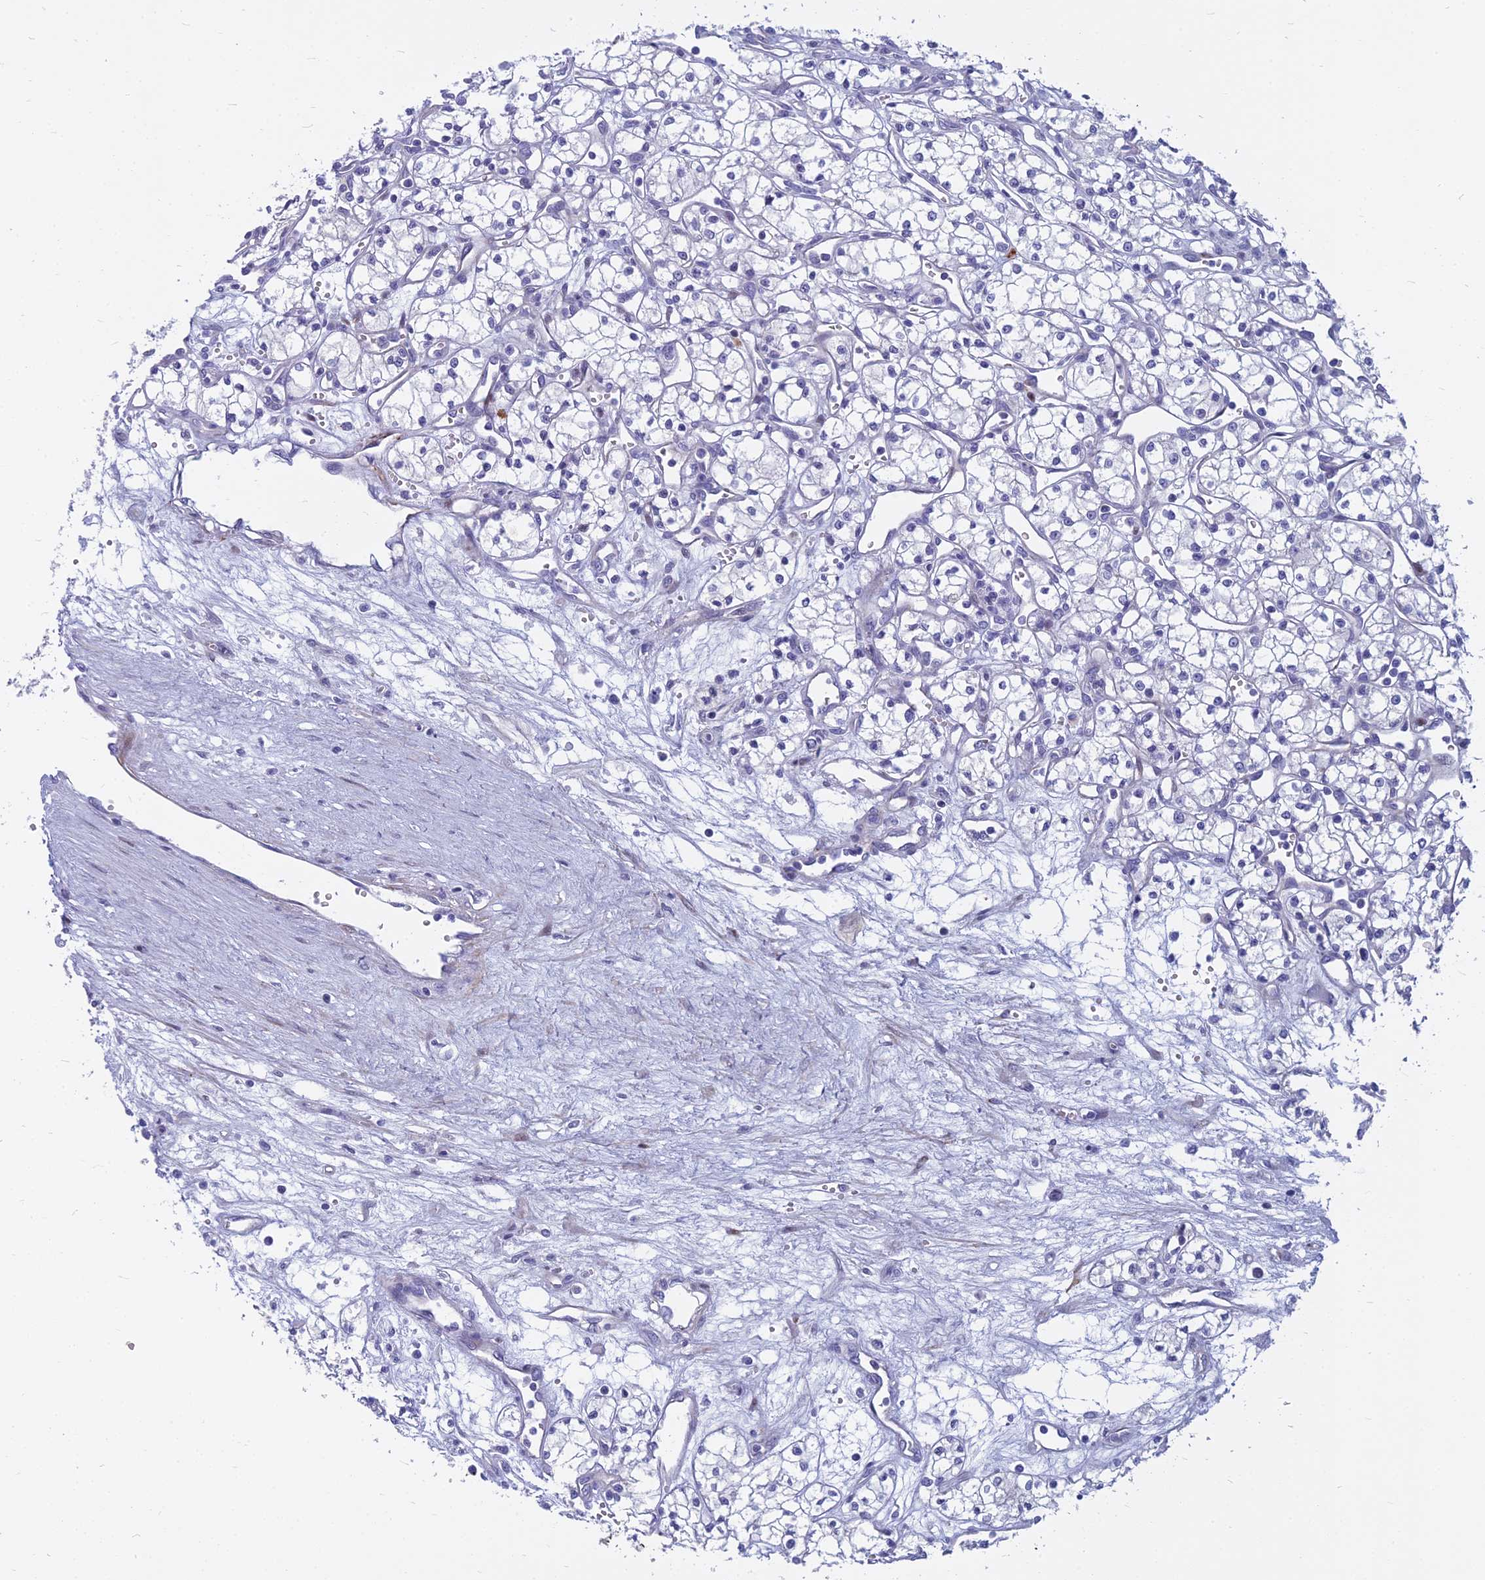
{"staining": {"intensity": "negative", "quantity": "none", "location": "none"}, "tissue": "renal cancer", "cell_type": "Tumor cells", "image_type": "cancer", "snomed": [{"axis": "morphology", "description": "Adenocarcinoma, NOS"}, {"axis": "topography", "description": "Kidney"}], "caption": "Immunohistochemistry histopathology image of neoplastic tissue: renal cancer stained with DAB (3,3'-diaminobenzidine) exhibits no significant protein expression in tumor cells.", "gene": "MYBPC2", "patient": {"sex": "male", "age": 59}}